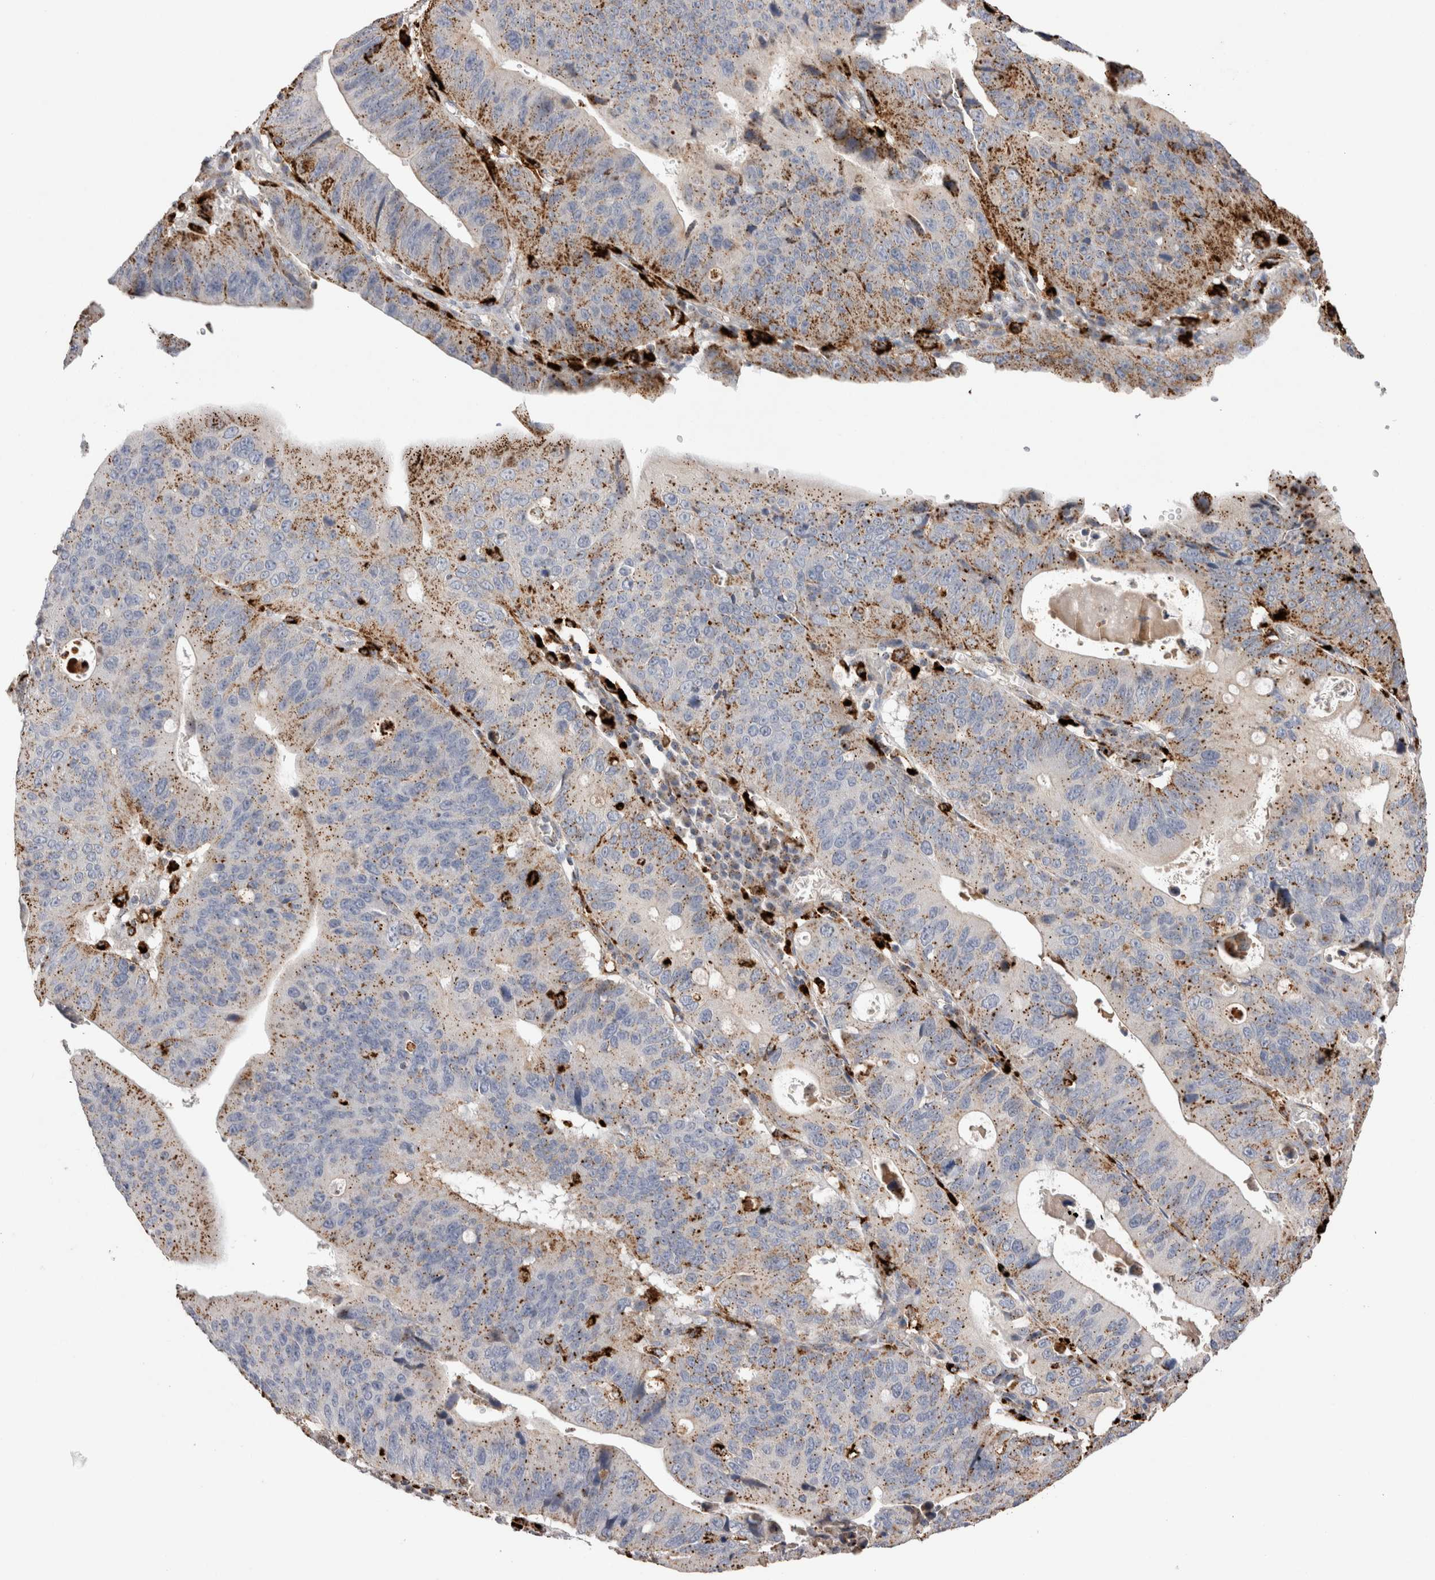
{"staining": {"intensity": "moderate", "quantity": ">75%", "location": "cytoplasmic/membranous"}, "tissue": "stomach cancer", "cell_type": "Tumor cells", "image_type": "cancer", "snomed": [{"axis": "morphology", "description": "Adenocarcinoma, NOS"}, {"axis": "topography", "description": "Stomach"}], "caption": "Stomach adenocarcinoma tissue reveals moderate cytoplasmic/membranous expression in approximately >75% of tumor cells", "gene": "CTSA", "patient": {"sex": "male", "age": 59}}